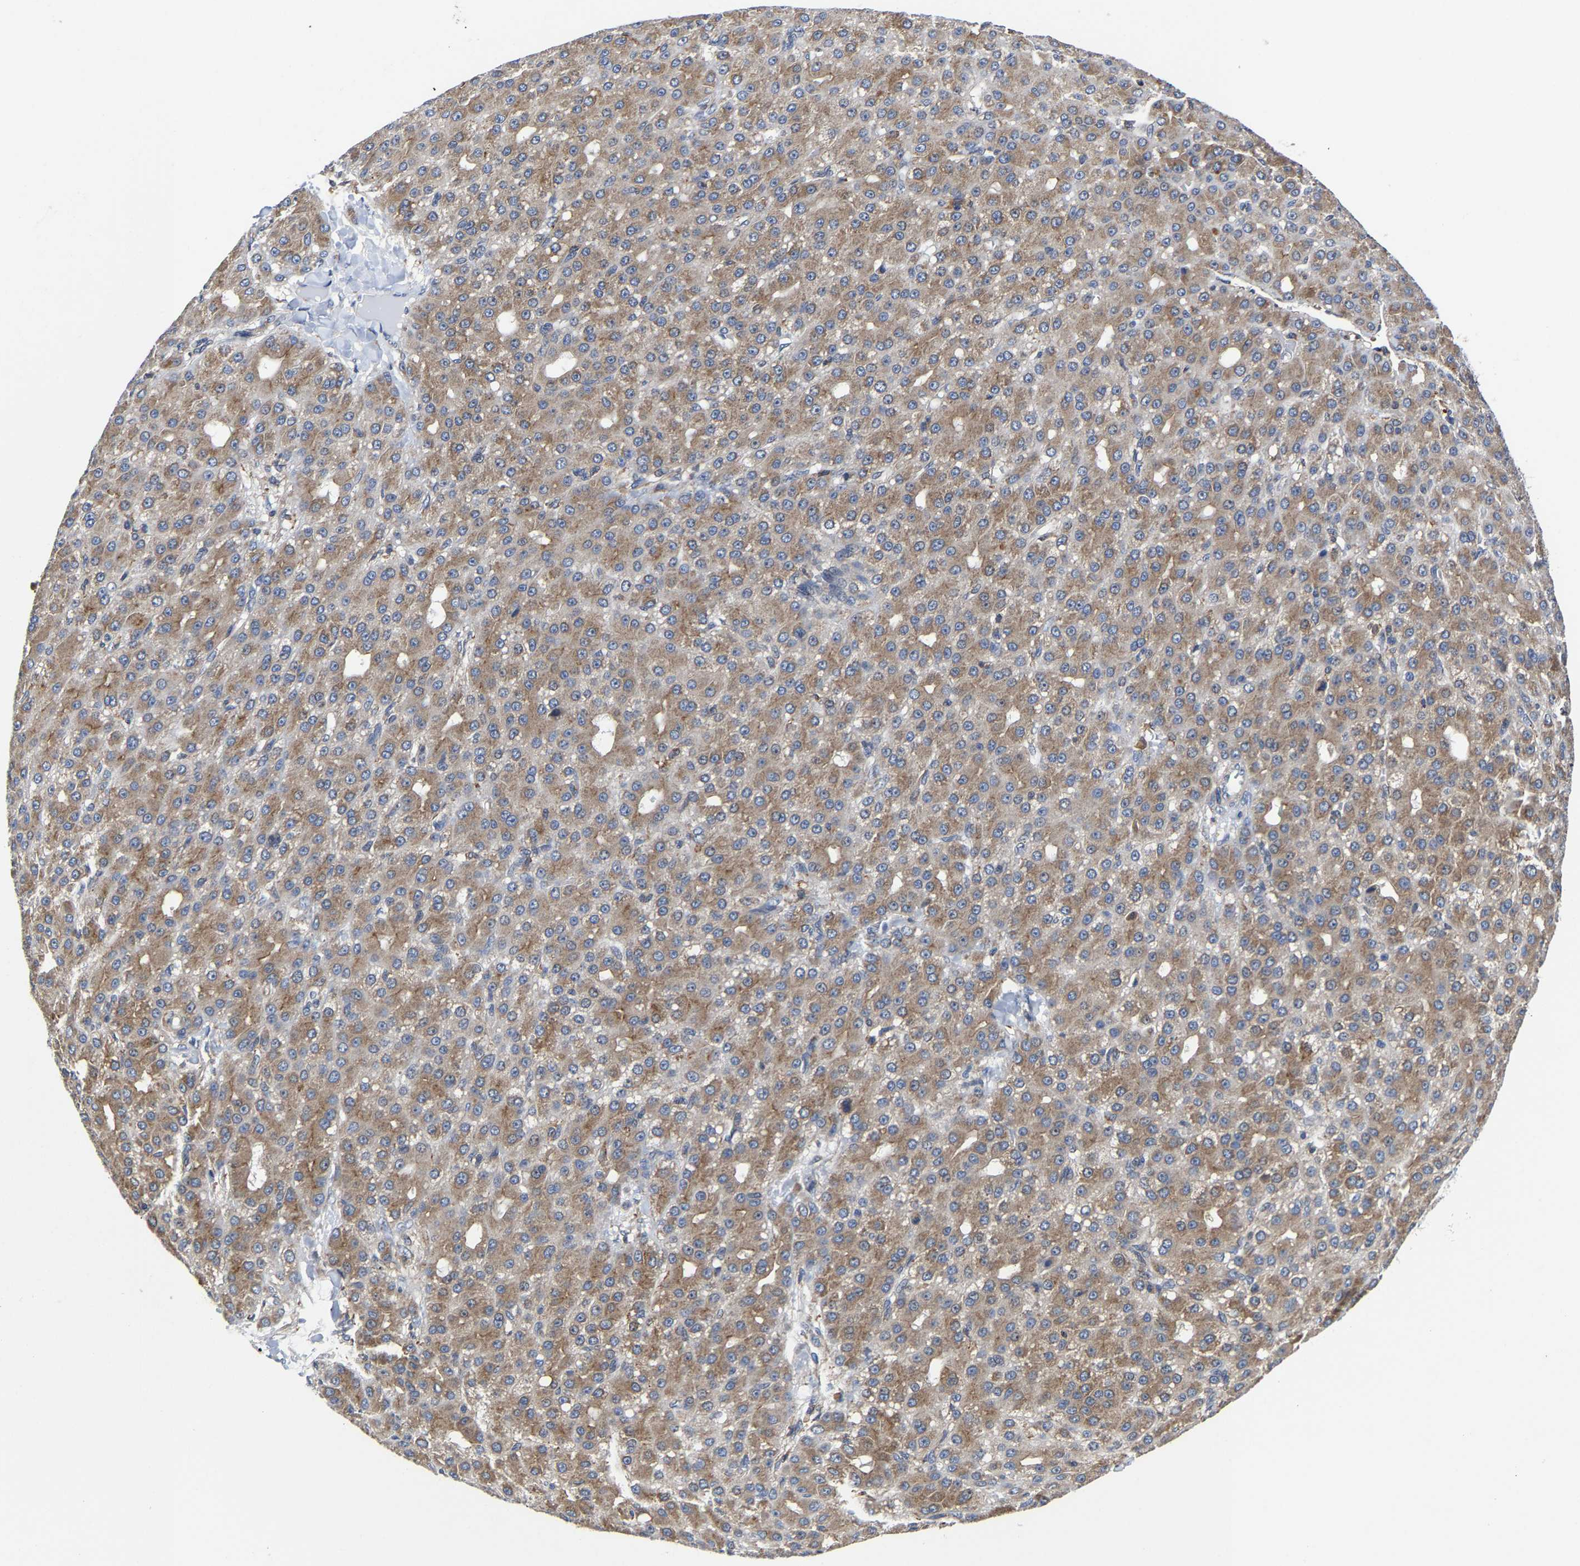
{"staining": {"intensity": "moderate", "quantity": ">75%", "location": "cytoplasmic/membranous"}, "tissue": "liver cancer", "cell_type": "Tumor cells", "image_type": "cancer", "snomed": [{"axis": "morphology", "description": "Carcinoma, Hepatocellular, NOS"}, {"axis": "topography", "description": "Liver"}], "caption": "Liver hepatocellular carcinoma stained for a protein displays moderate cytoplasmic/membranous positivity in tumor cells. Immunohistochemistry (ihc) stains the protein in brown and the nuclei are stained blue.", "gene": "PFKFB3", "patient": {"sex": "male", "age": 67}}